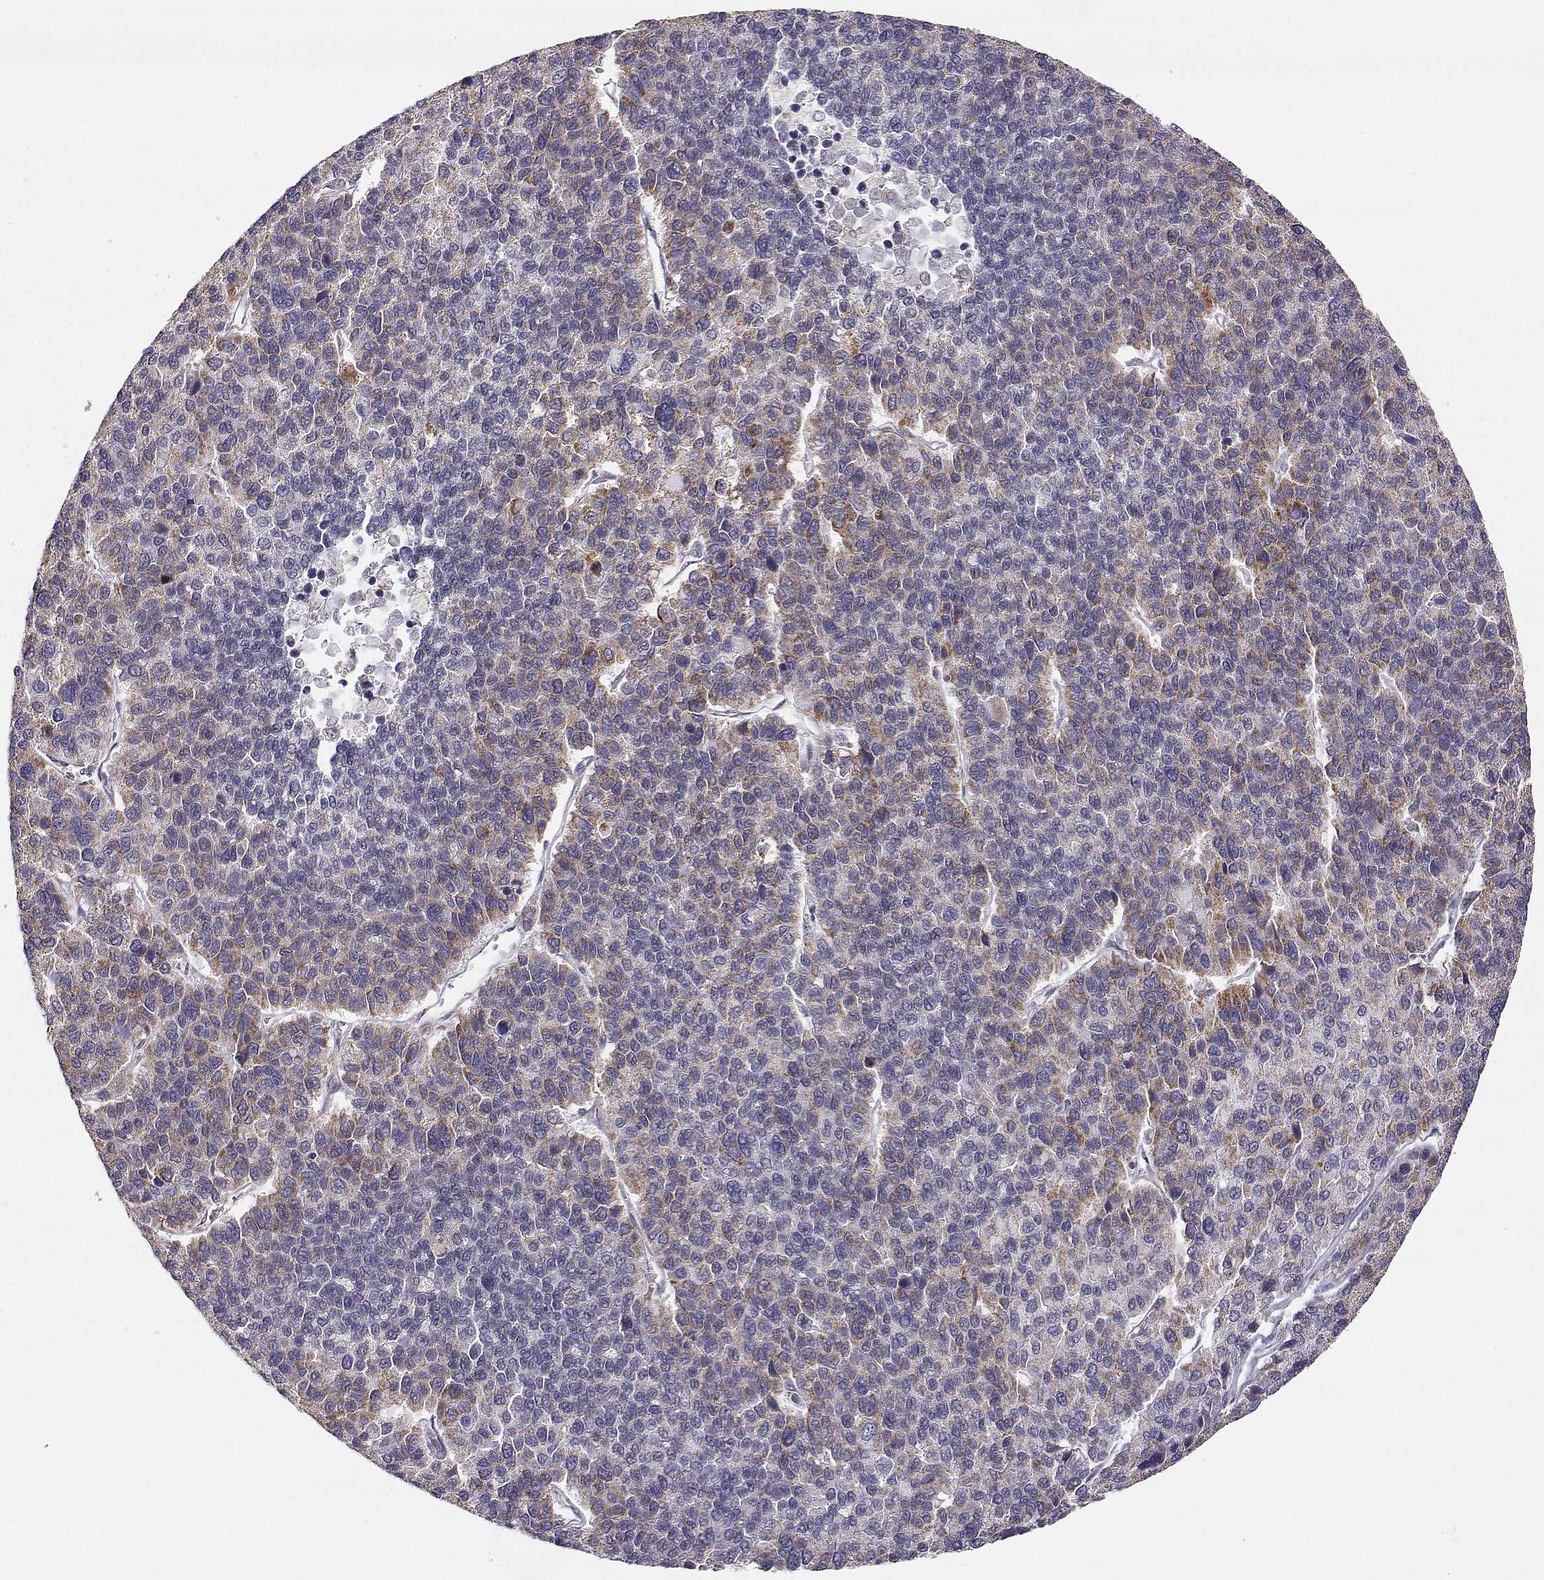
{"staining": {"intensity": "moderate", "quantity": "25%-75%", "location": "cytoplasmic/membranous"}, "tissue": "liver cancer", "cell_type": "Tumor cells", "image_type": "cancer", "snomed": [{"axis": "morphology", "description": "Carcinoma, Hepatocellular, NOS"}, {"axis": "topography", "description": "Liver"}], "caption": "IHC histopathology image of hepatocellular carcinoma (liver) stained for a protein (brown), which reveals medium levels of moderate cytoplasmic/membranous positivity in approximately 25%-75% of tumor cells.", "gene": "EXOG", "patient": {"sex": "female", "age": 41}}